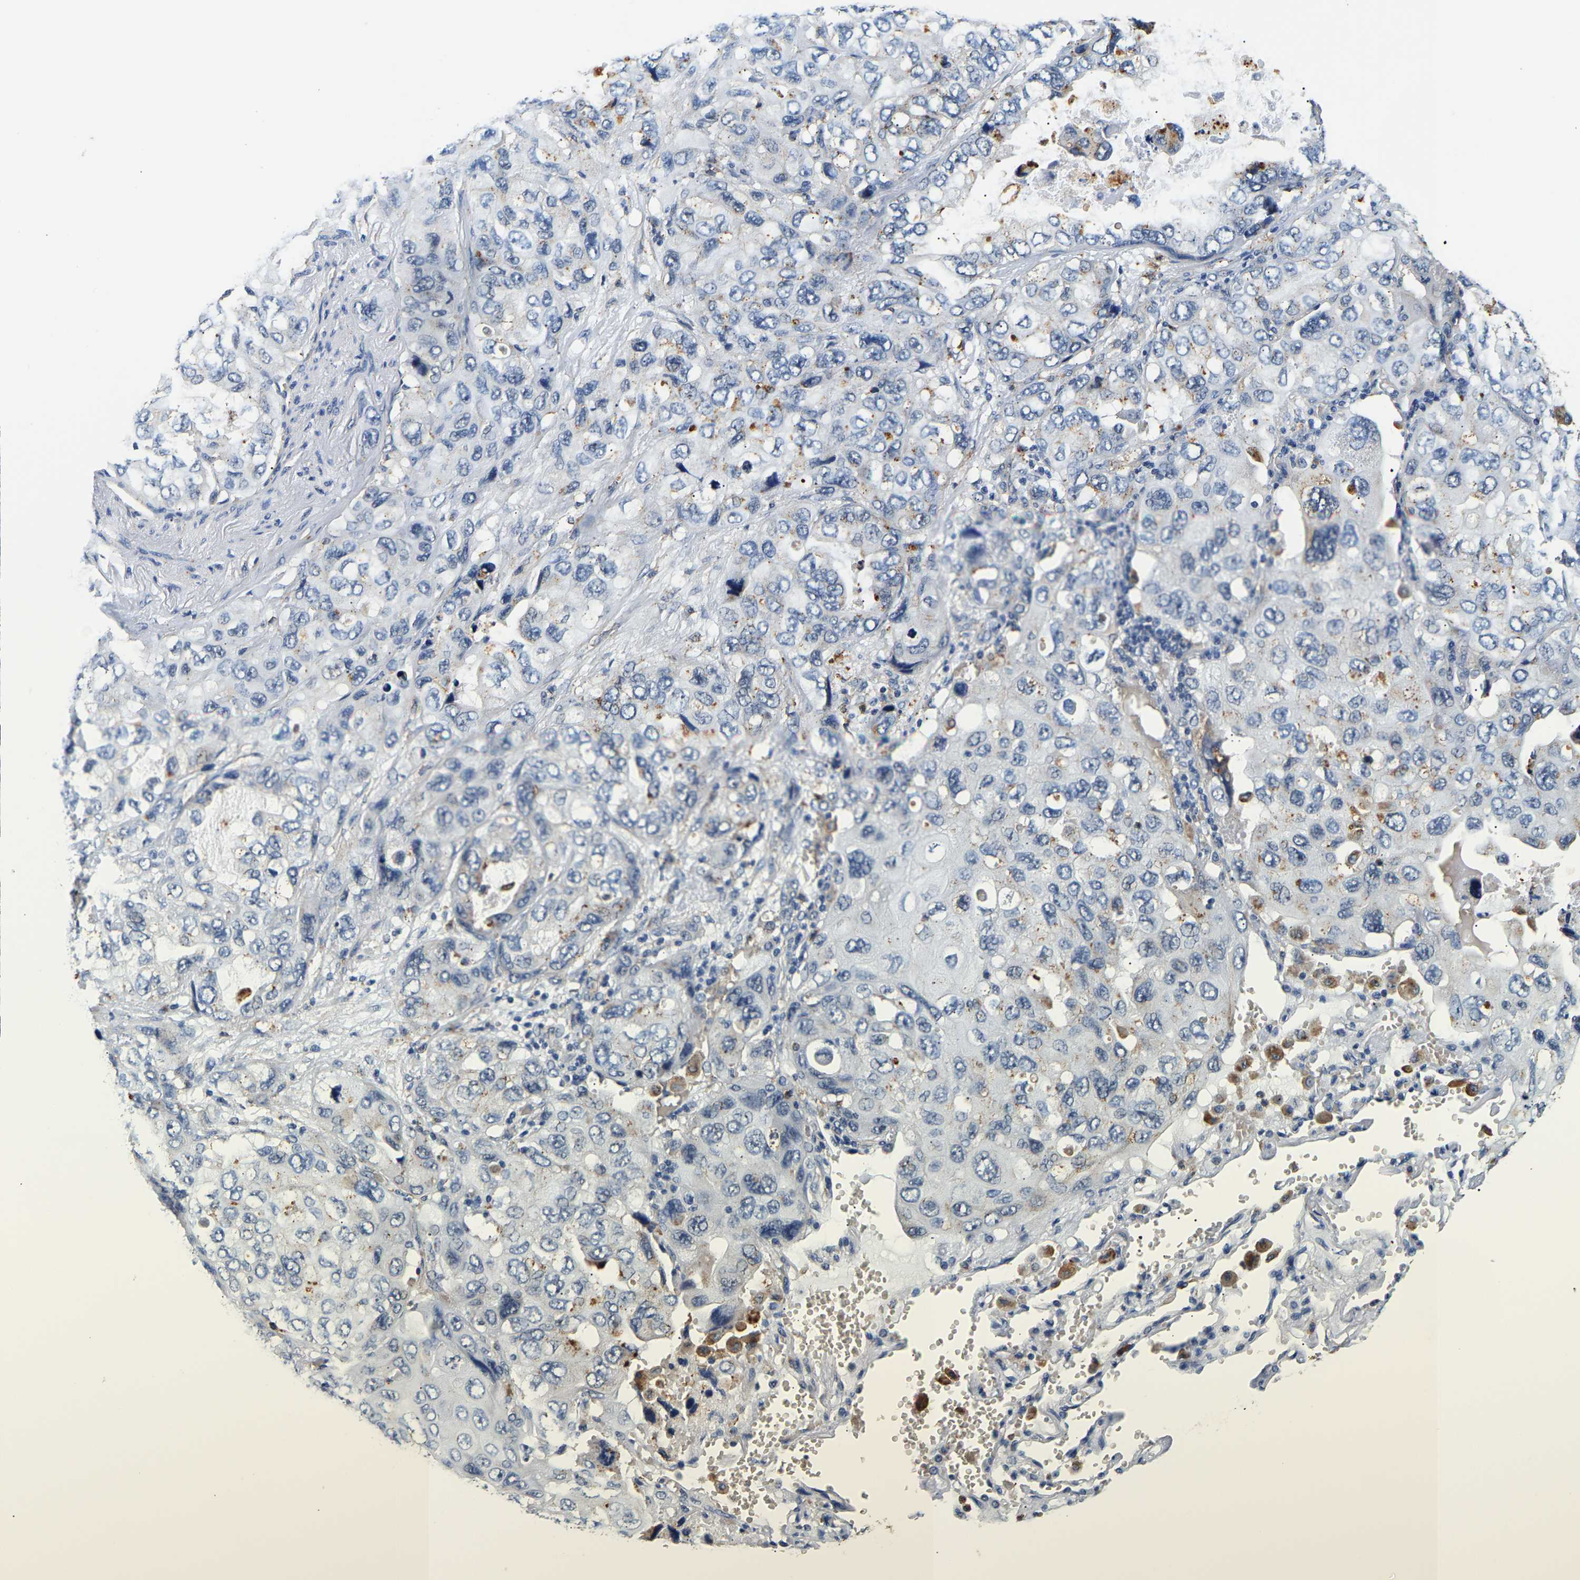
{"staining": {"intensity": "negative", "quantity": "none", "location": "none"}, "tissue": "lung cancer", "cell_type": "Tumor cells", "image_type": "cancer", "snomed": [{"axis": "morphology", "description": "Squamous cell carcinoma, NOS"}, {"axis": "topography", "description": "Lung"}], "caption": "Tumor cells are negative for brown protein staining in lung squamous cell carcinoma. The staining is performed using DAB (3,3'-diaminobenzidine) brown chromogen with nuclei counter-stained in using hematoxylin.", "gene": "SMU1", "patient": {"sex": "female", "age": 73}}